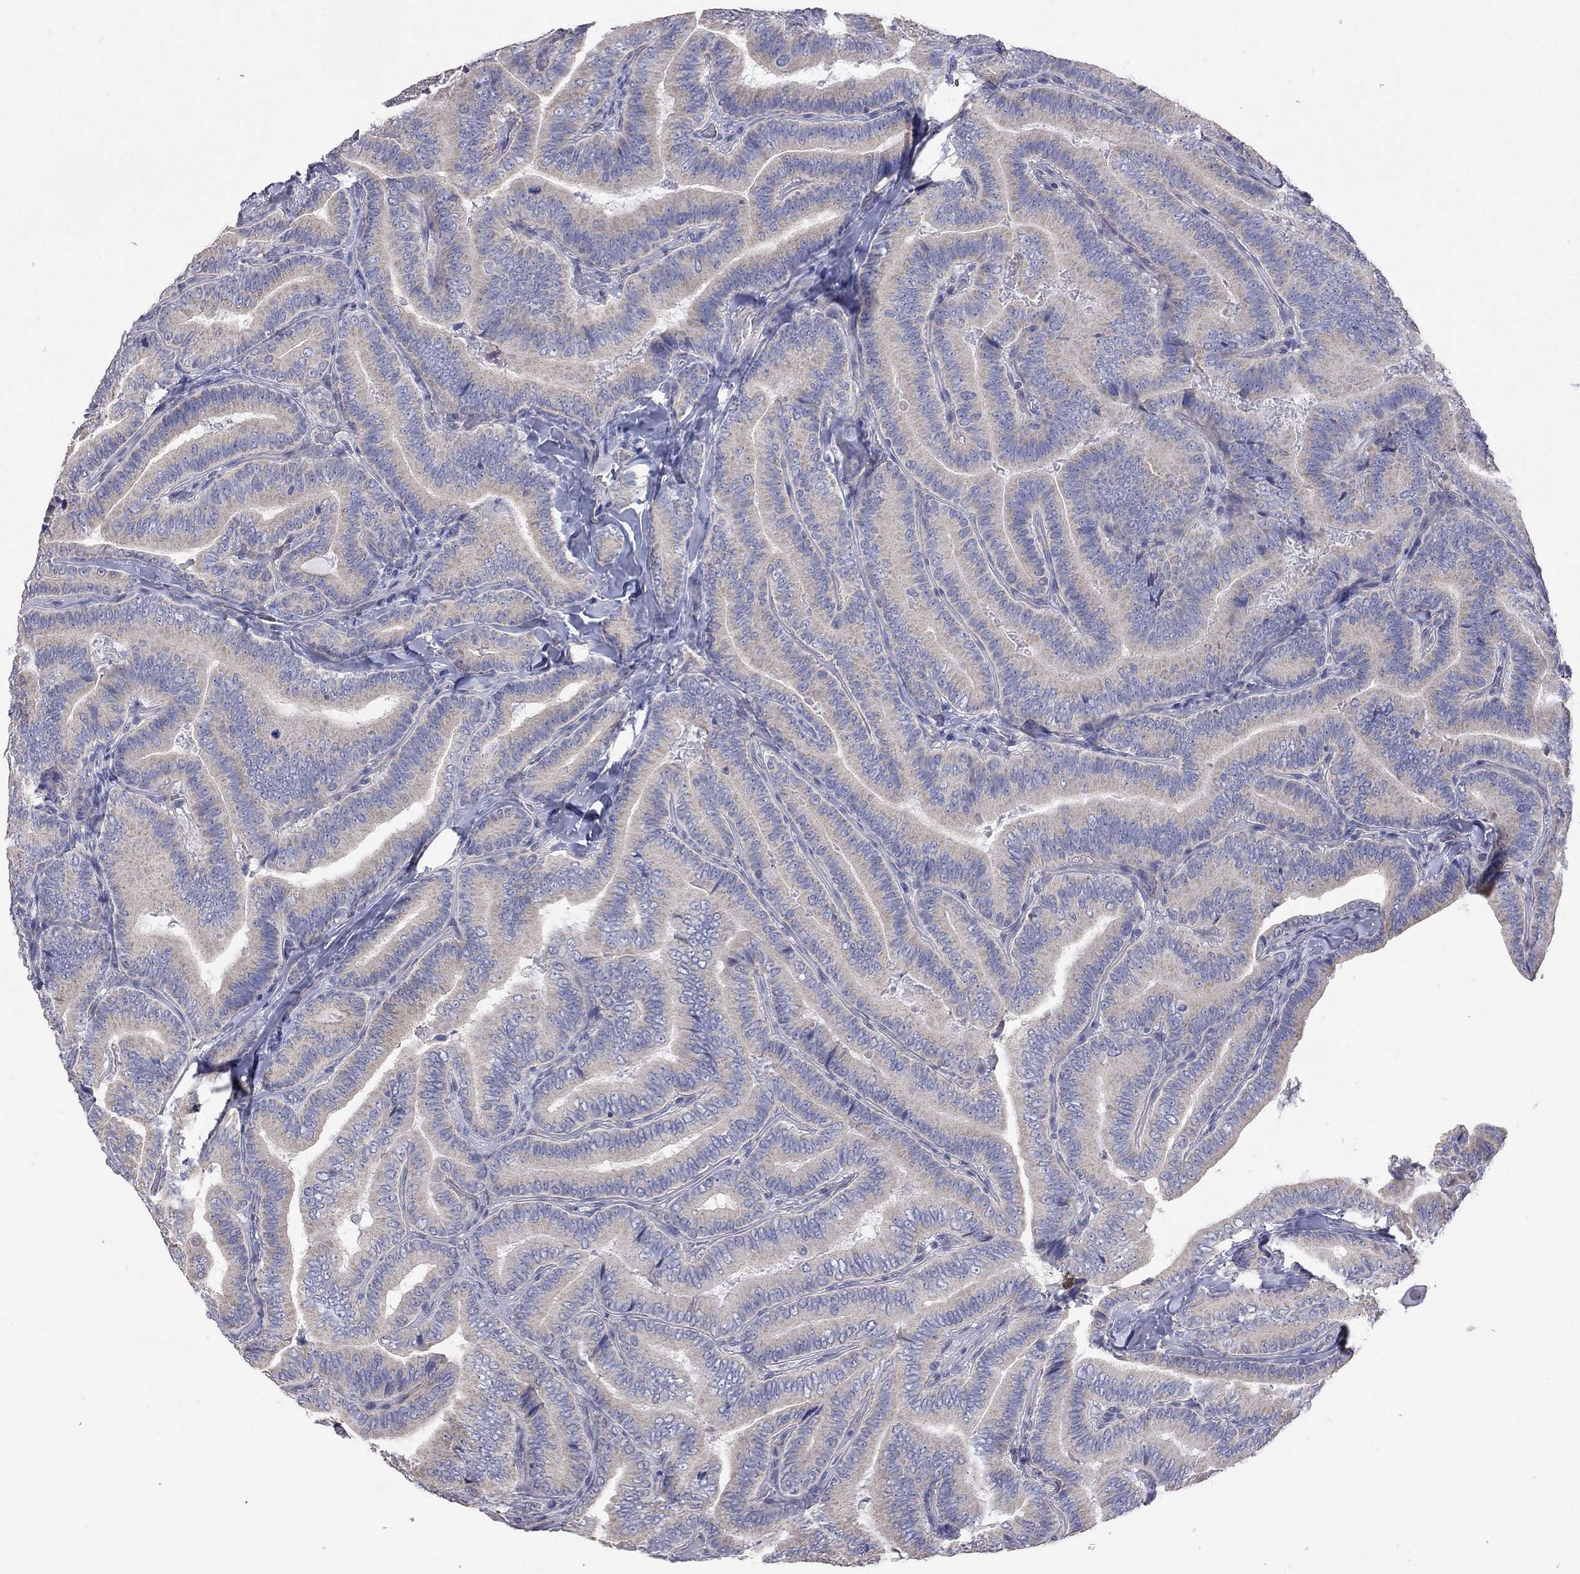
{"staining": {"intensity": "weak", "quantity": "25%-75%", "location": "cytoplasmic/membranous"}, "tissue": "thyroid cancer", "cell_type": "Tumor cells", "image_type": "cancer", "snomed": [{"axis": "morphology", "description": "Papillary adenocarcinoma, NOS"}, {"axis": "topography", "description": "Thyroid gland"}], "caption": "Tumor cells exhibit weak cytoplasmic/membranous staining in approximately 25%-75% of cells in thyroid cancer (papillary adenocarcinoma).", "gene": "OPRK1", "patient": {"sex": "male", "age": 61}}